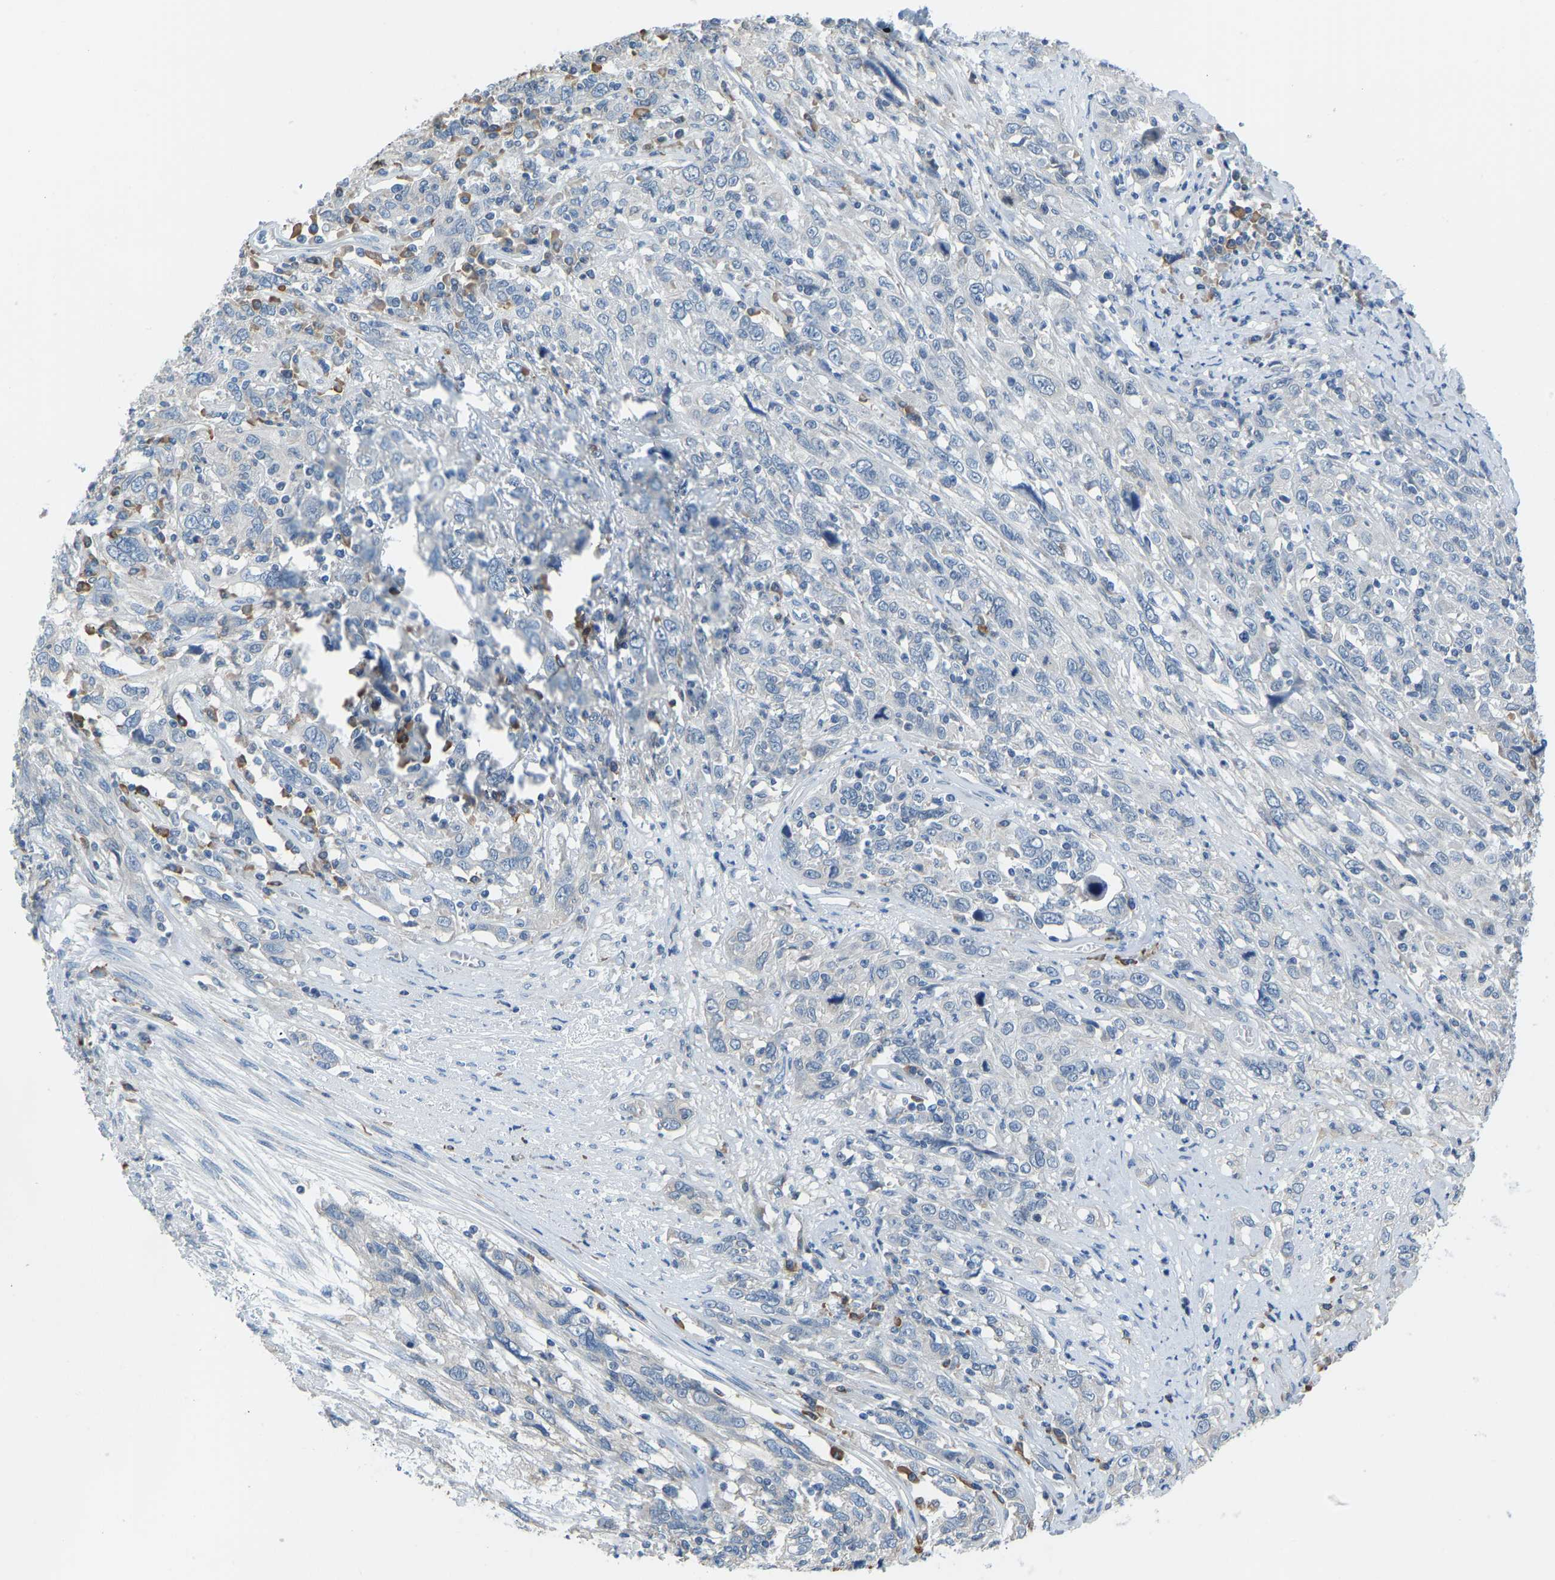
{"staining": {"intensity": "negative", "quantity": "none", "location": "none"}, "tissue": "cervical cancer", "cell_type": "Tumor cells", "image_type": "cancer", "snomed": [{"axis": "morphology", "description": "Squamous cell carcinoma, NOS"}, {"axis": "topography", "description": "Cervix"}], "caption": "This micrograph is of squamous cell carcinoma (cervical) stained with immunohistochemistry (IHC) to label a protein in brown with the nuclei are counter-stained blue. There is no expression in tumor cells.", "gene": "VRK1", "patient": {"sex": "female", "age": 46}}